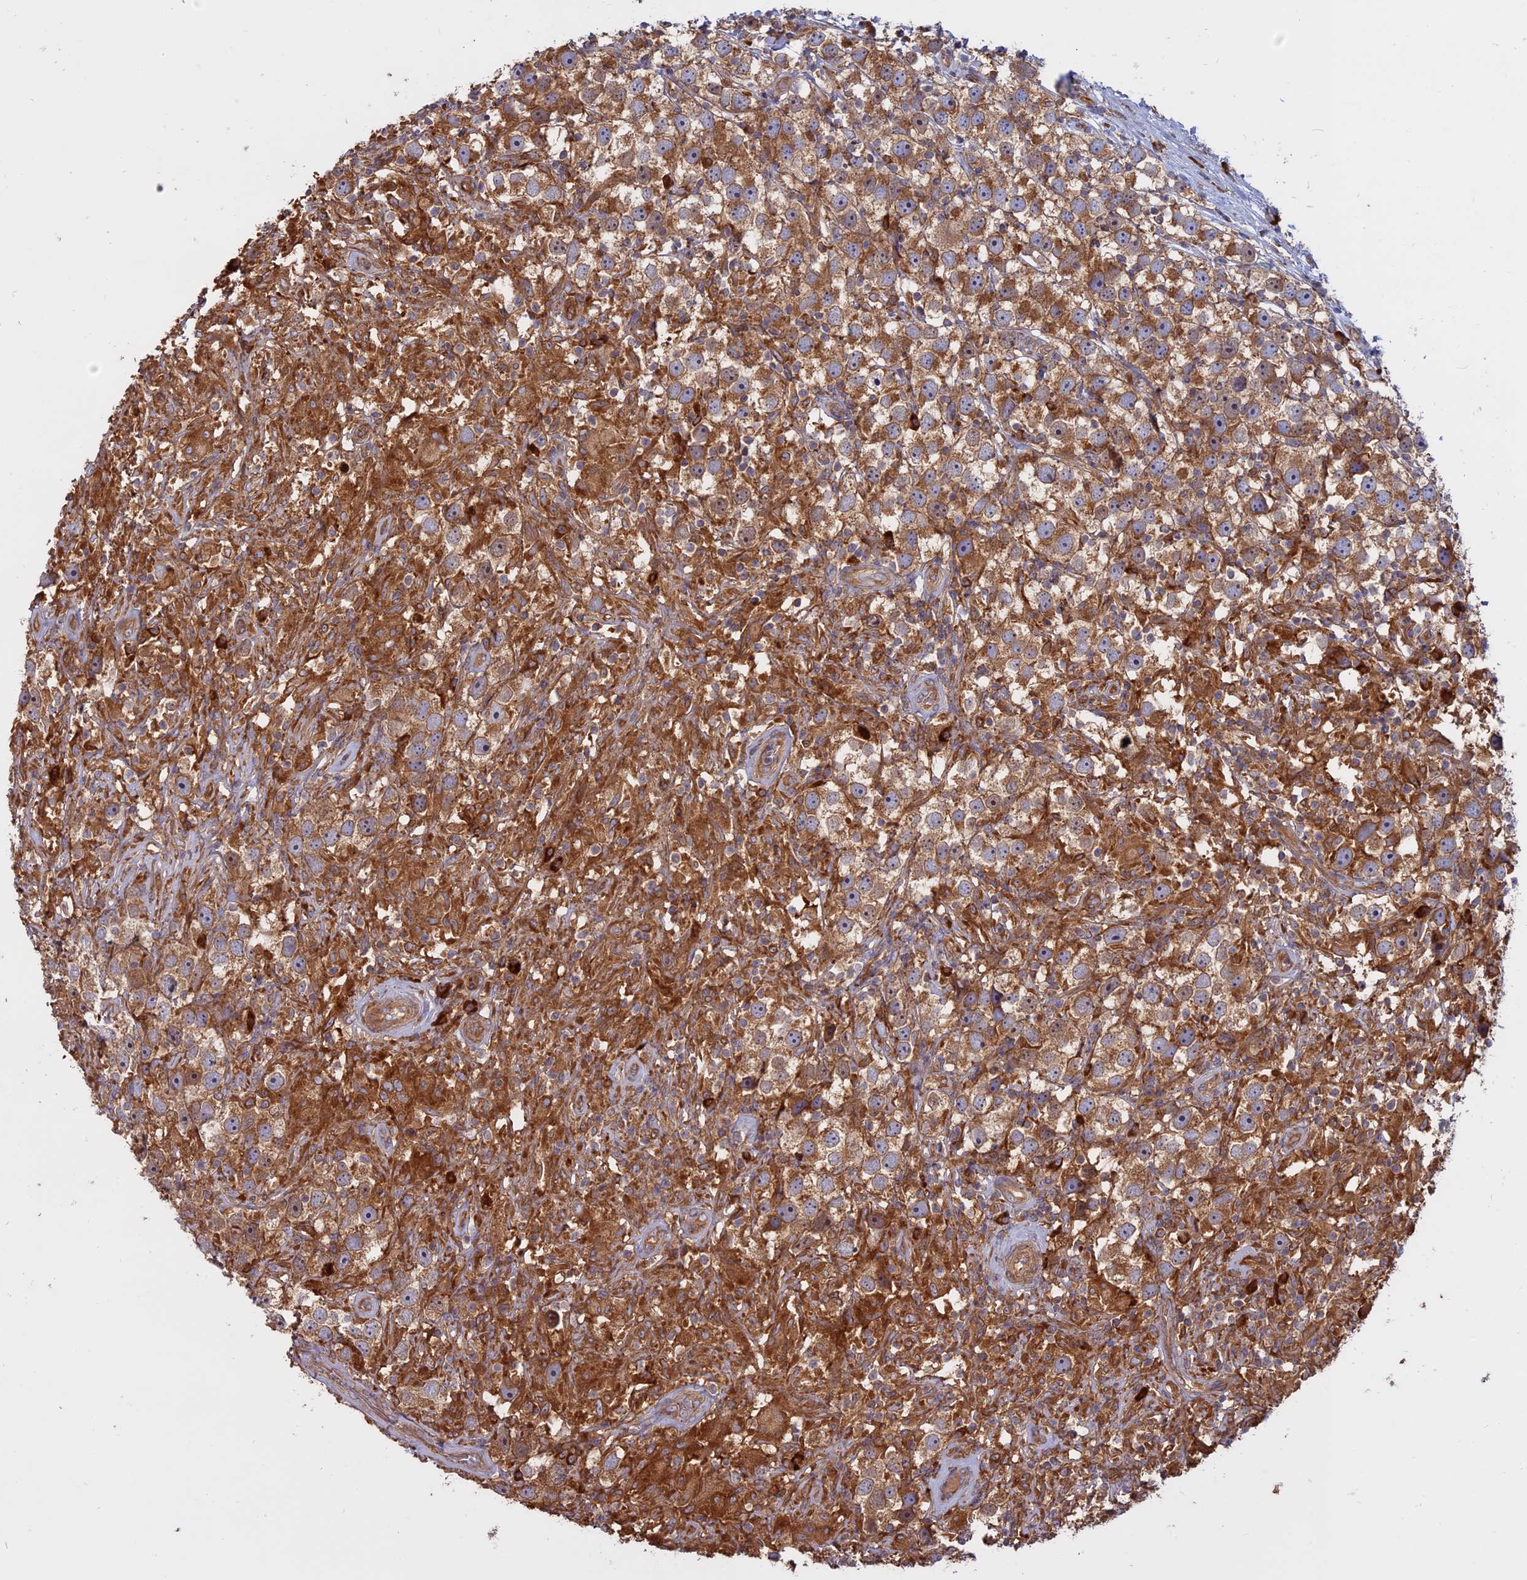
{"staining": {"intensity": "moderate", "quantity": ">75%", "location": "cytoplasmic/membranous"}, "tissue": "testis cancer", "cell_type": "Tumor cells", "image_type": "cancer", "snomed": [{"axis": "morphology", "description": "Seminoma, NOS"}, {"axis": "topography", "description": "Testis"}], "caption": "Testis seminoma stained for a protein displays moderate cytoplasmic/membranous positivity in tumor cells. The protein is shown in brown color, while the nuclei are stained blue.", "gene": "TMEM208", "patient": {"sex": "male", "age": 49}}